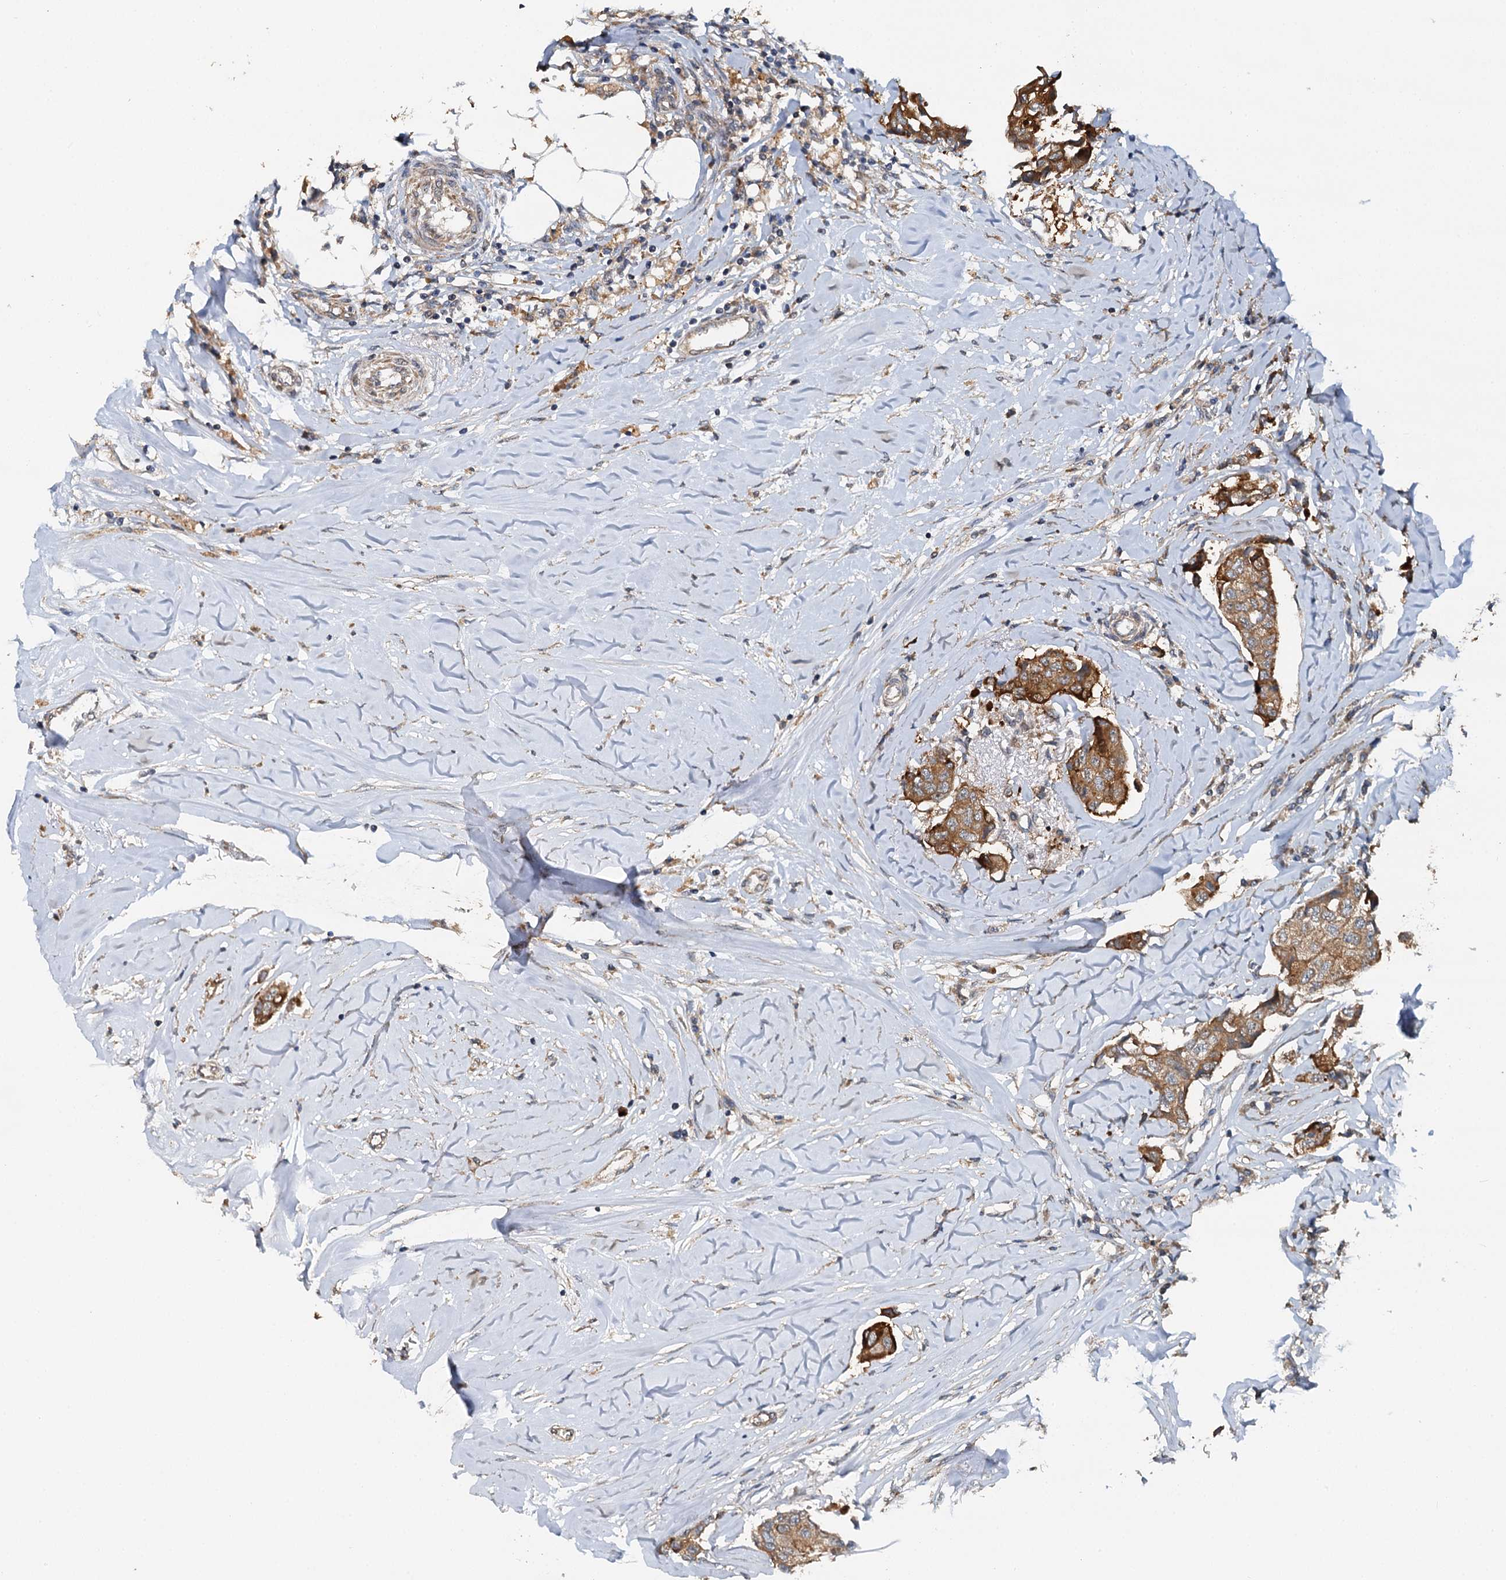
{"staining": {"intensity": "moderate", "quantity": ">75%", "location": "cytoplasmic/membranous"}, "tissue": "breast cancer", "cell_type": "Tumor cells", "image_type": "cancer", "snomed": [{"axis": "morphology", "description": "Duct carcinoma"}, {"axis": "topography", "description": "Breast"}], "caption": "Protein expression analysis of invasive ductal carcinoma (breast) demonstrates moderate cytoplasmic/membranous staining in about >75% of tumor cells. The staining was performed using DAB (3,3'-diaminobenzidine) to visualize the protein expression in brown, while the nuclei were stained in blue with hematoxylin (Magnification: 20x).", "gene": "LRRK2", "patient": {"sex": "female", "age": 80}}